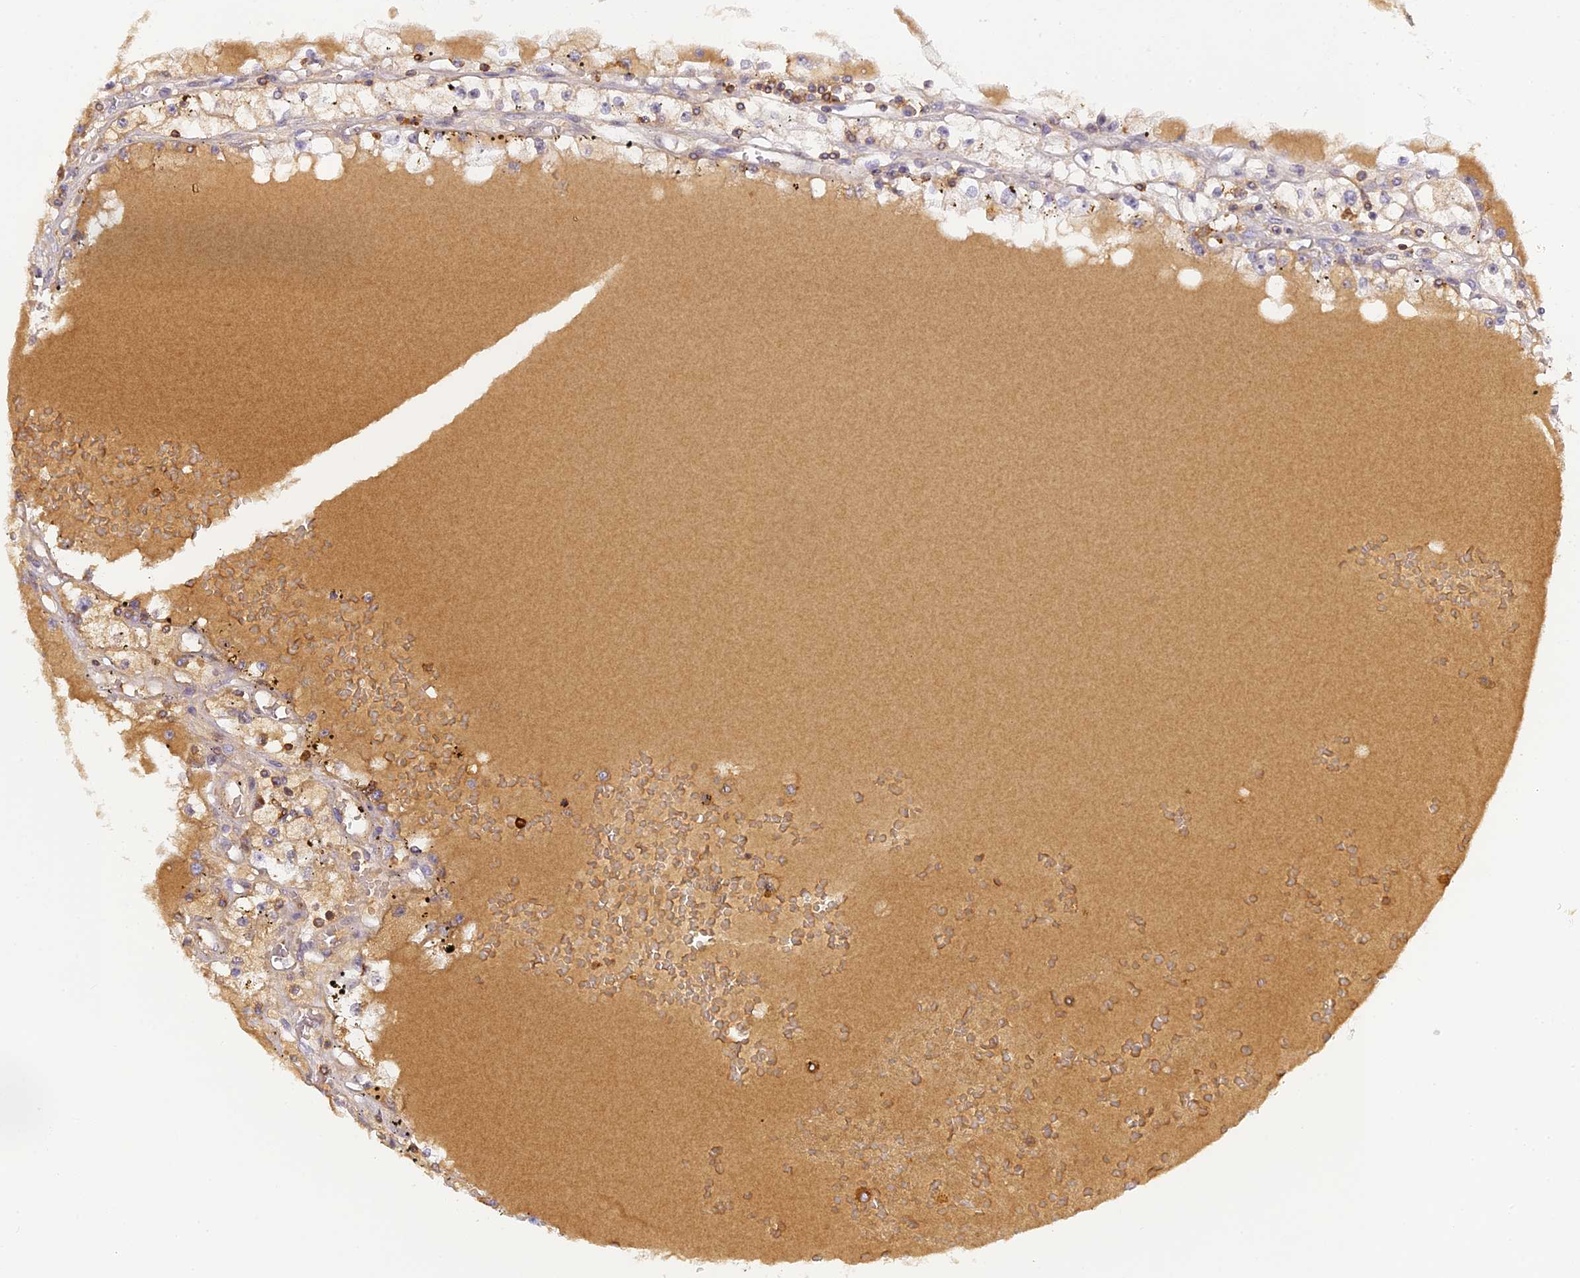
{"staining": {"intensity": "negative", "quantity": "none", "location": "none"}, "tissue": "renal cancer", "cell_type": "Tumor cells", "image_type": "cancer", "snomed": [{"axis": "morphology", "description": "Adenocarcinoma, NOS"}, {"axis": "topography", "description": "Kidney"}], "caption": "Immunohistochemistry of renal cancer exhibits no expression in tumor cells.", "gene": "FYB1", "patient": {"sex": "male", "age": 56}}